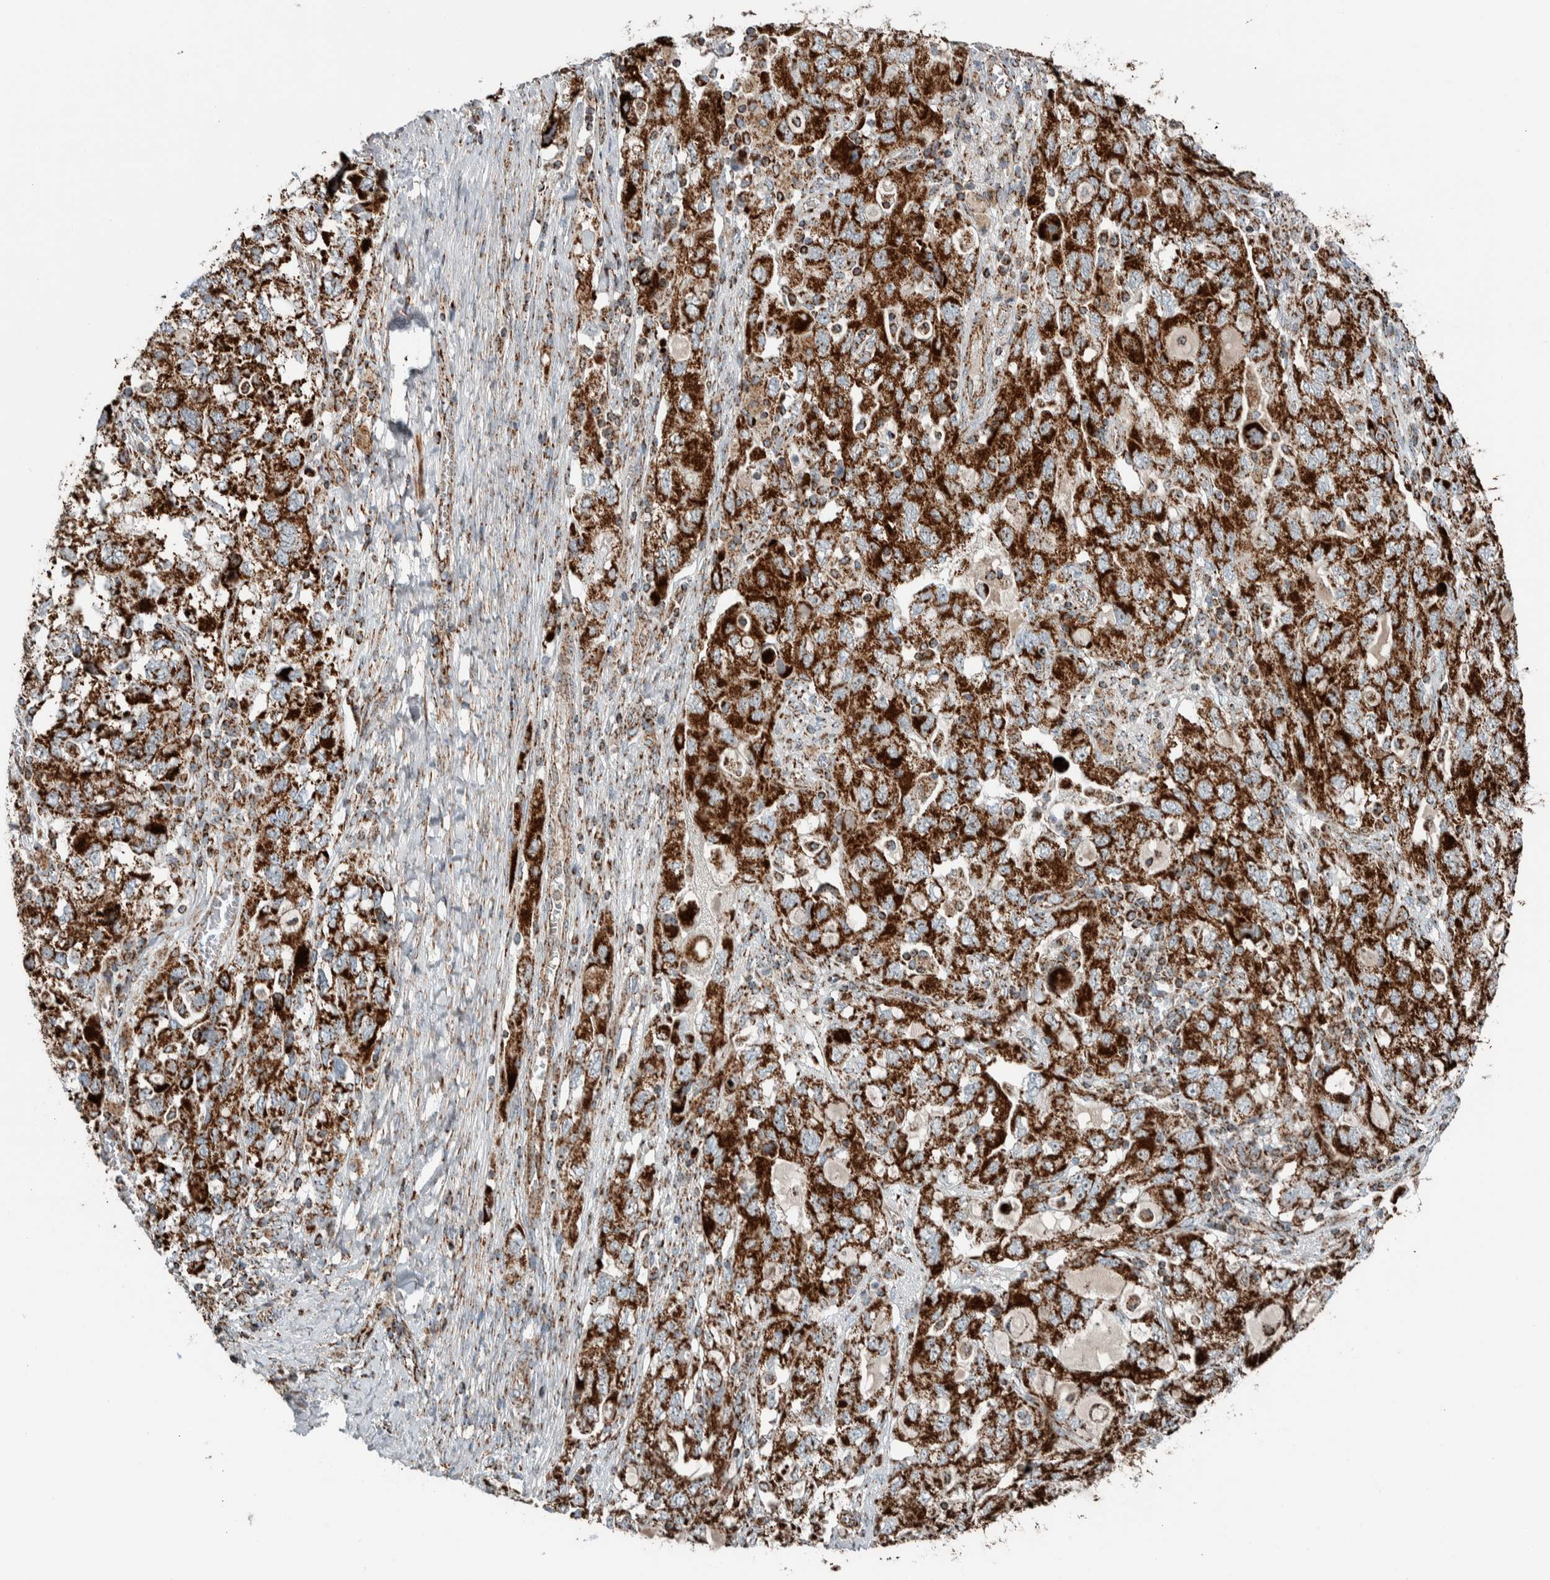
{"staining": {"intensity": "strong", "quantity": ">75%", "location": "cytoplasmic/membranous"}, "tissue": "ovarian cancer", "cell_type": "Tumor cells", "image_type": "cancer", "snomed": [{"axis": "morphology", "description": "Carcinoma, NOS"}, {"axis": "morphology", "description": "Cystadenocarcinoma, serous, NOS"}, {"axis": "topography", "description": "Ovary"}], "caption": "A high amount of strong cytoplasmic/membranous expression is appreciated in about >75% of tumor cells in ovarian cancer (serous cystadenocarcinoma) tissue. The staining was performed using DAB to visualize the protein expression in brown, while the nuclei were stained in blue with hematoxylin (Magnification: 20x).", "gene": "CNTROB", "patient": {"sex": "female", "age": 69}}